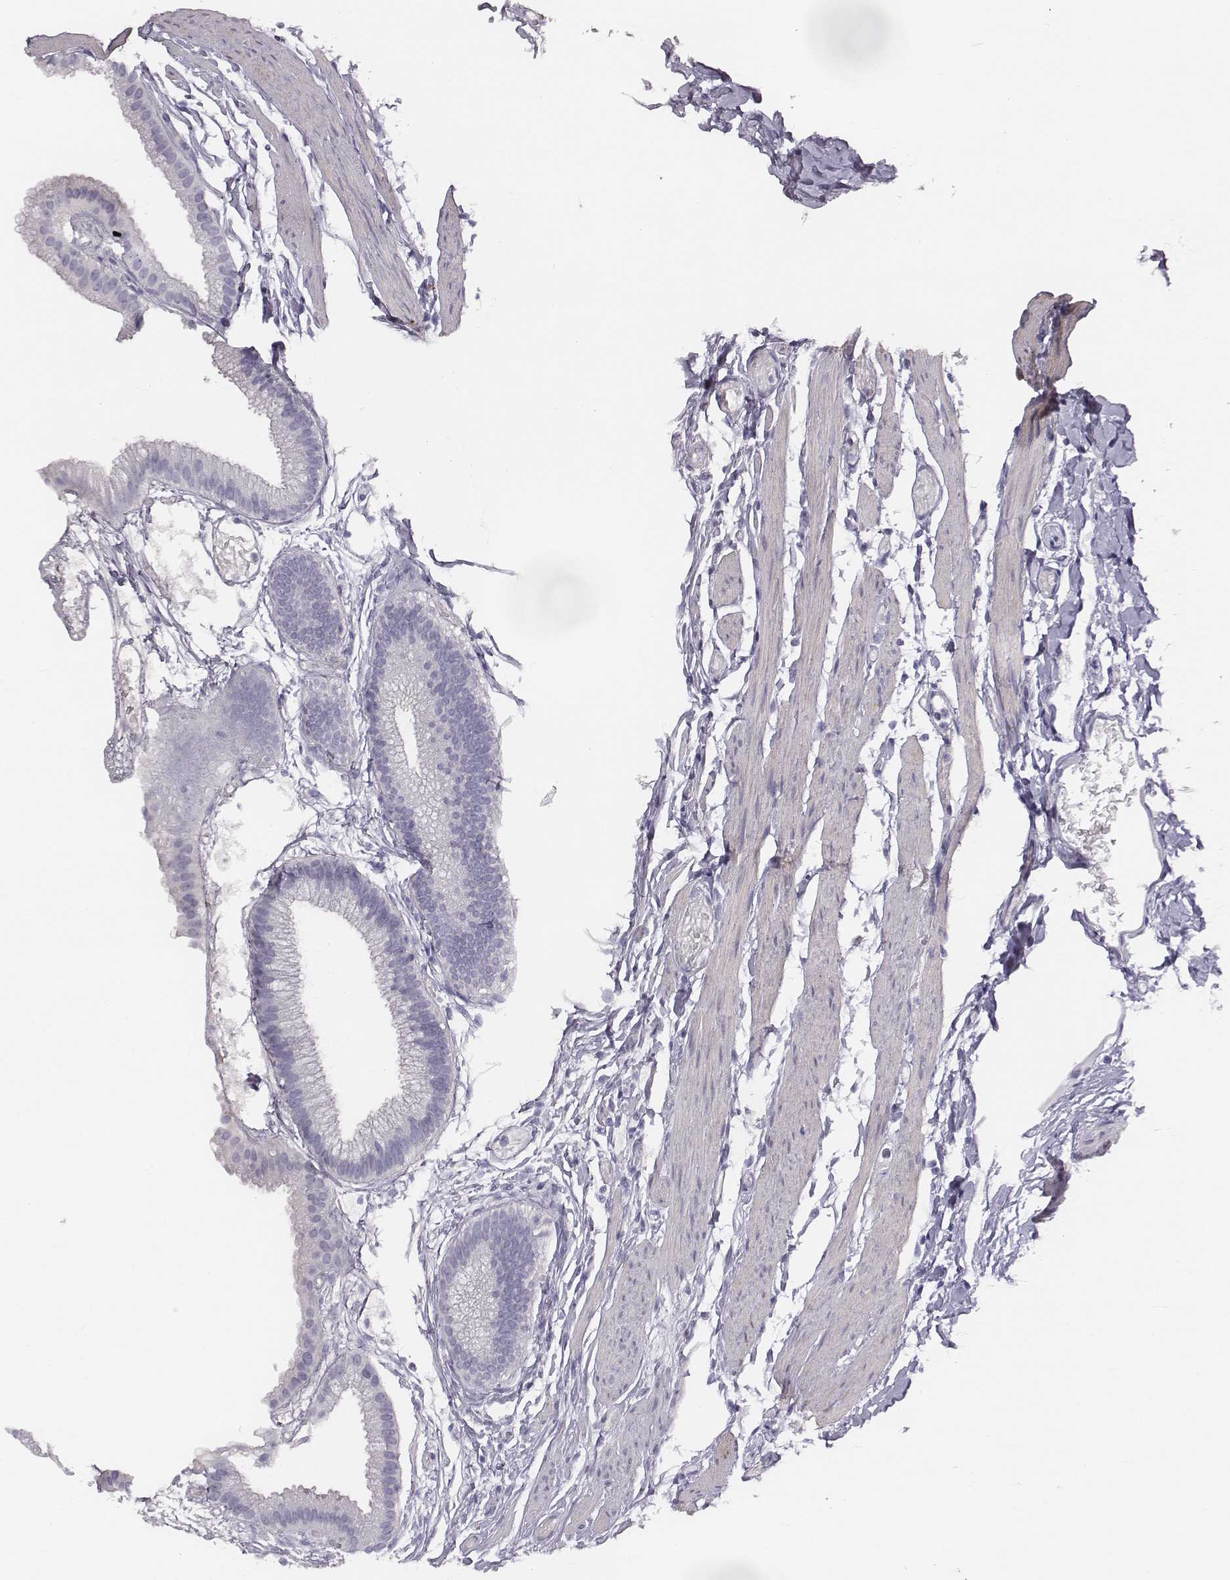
{"staining": {"intensity": "negative", "quantity": "none", "location": "none"}, "tissue": "gallbladder", "cell_type": "Glandular cells", "image_type": "normal", "snomed": [{"axis": "morphology", "description": "Normal tissue, NOS"}, {"axis": "topography", "description": "Gallbladder"}], "caption": "This is an immunohistochemistry (IHC) image of unremarkable gallbladder. There is no expression in glandular cells.", "gene": "ADAM7", "patient": {"sex": "female", "age": 45}}